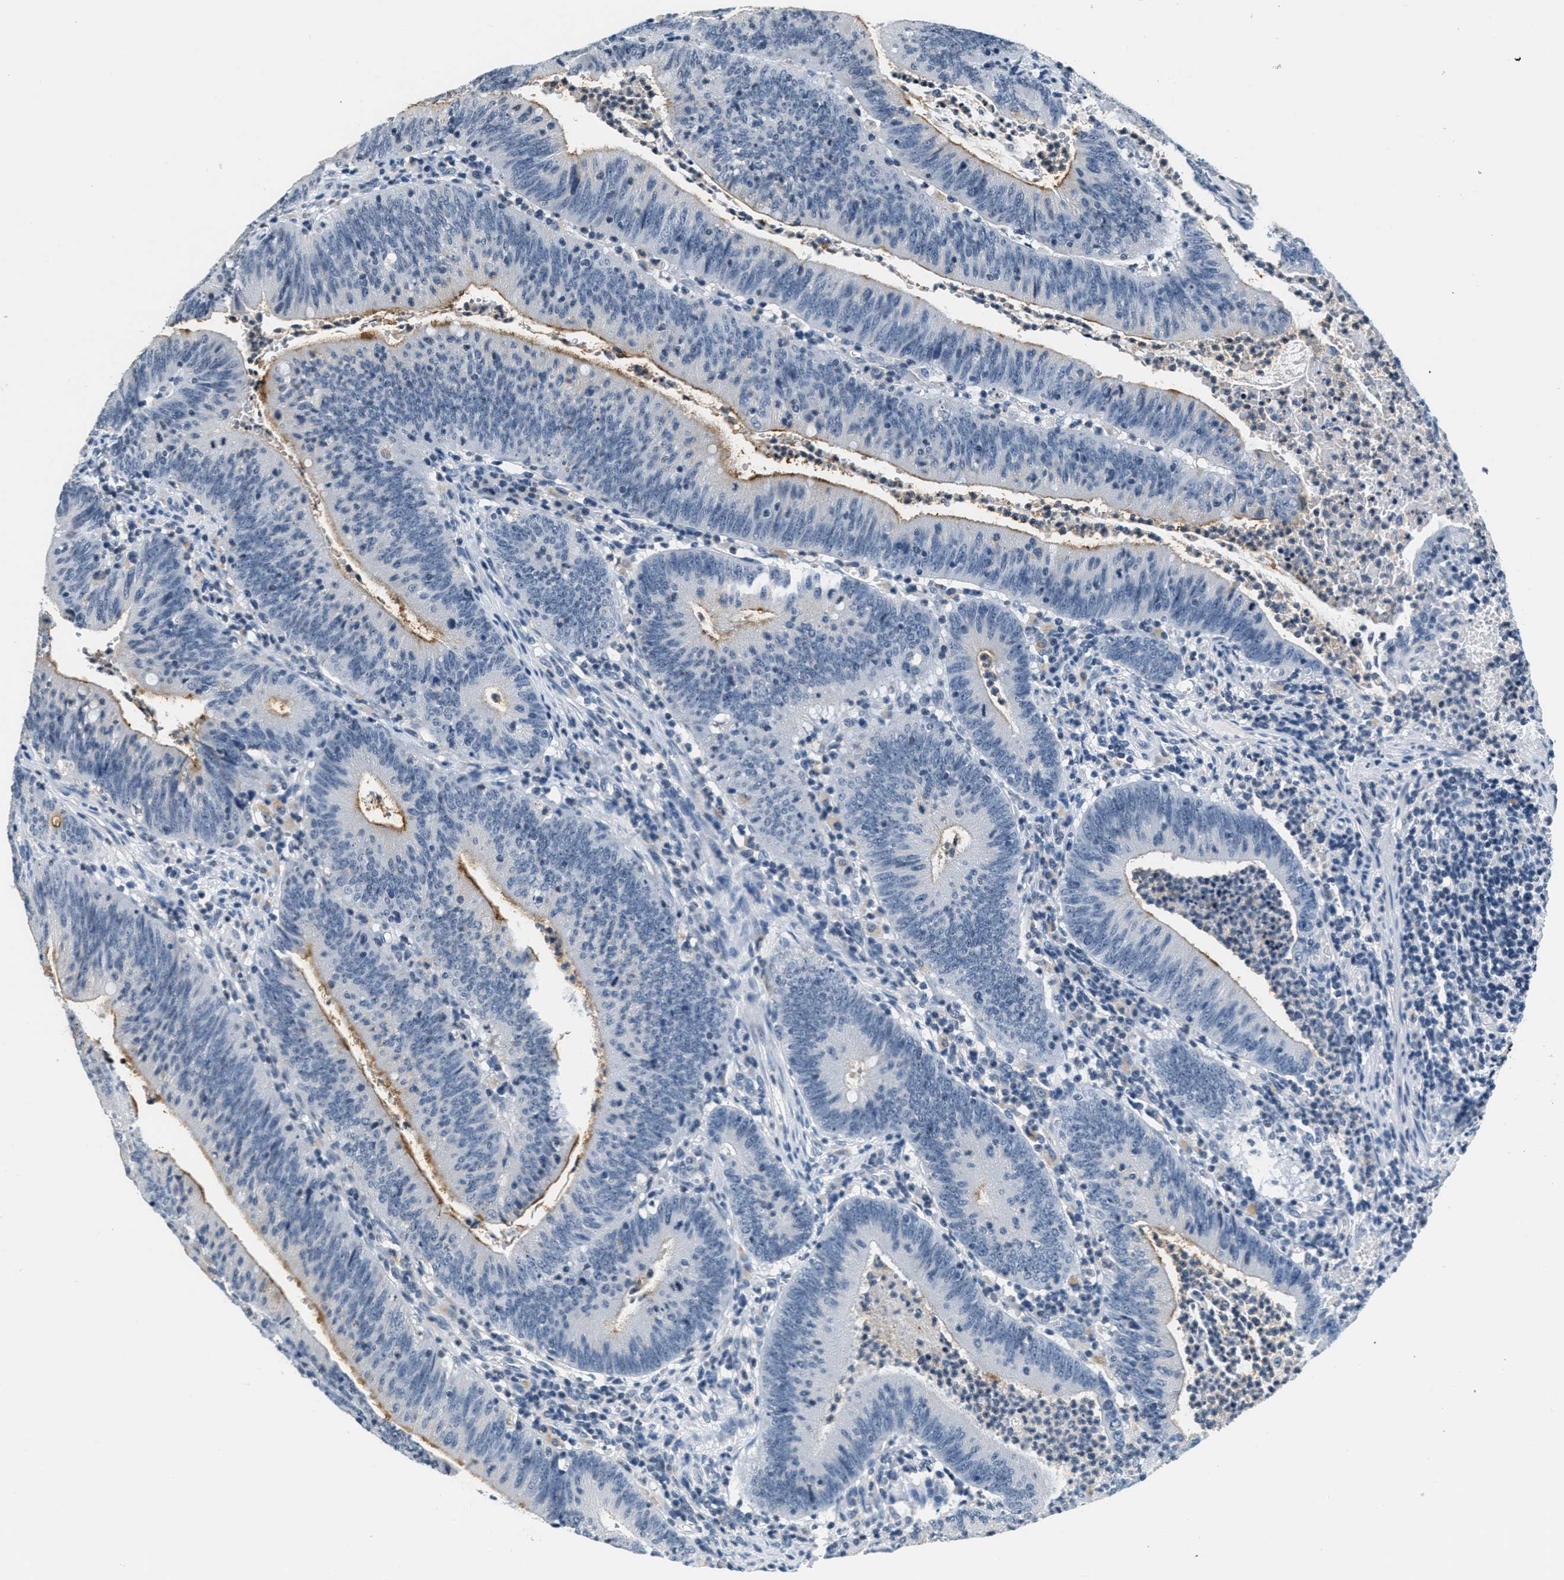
{"staining": {"intensity": "moderate", "quantity": "<25%", "location": "cytoplasmic/membranous"}, "tissue": "colorectal cancer", "cell_type": "Tumor cells", "image_type": "cancer", "snomed": [{"axis": "morphology", "description": "Normal tissue, NOS"}, {"axis": "morphology", "description": "Adenocarcinoma, NOS"}, {"axis": "topography", "description": "Rectum"}], "caption": "Immunohistochemical staining of human colorectal cancer displays low levels of moderate cytoplasmic/membranous positivity in about <25% of tumor cells. (IHC, brightfield microscopy, high magnification).", "gene": "CA4", "patient": {"sex": "female", "age": 66}}